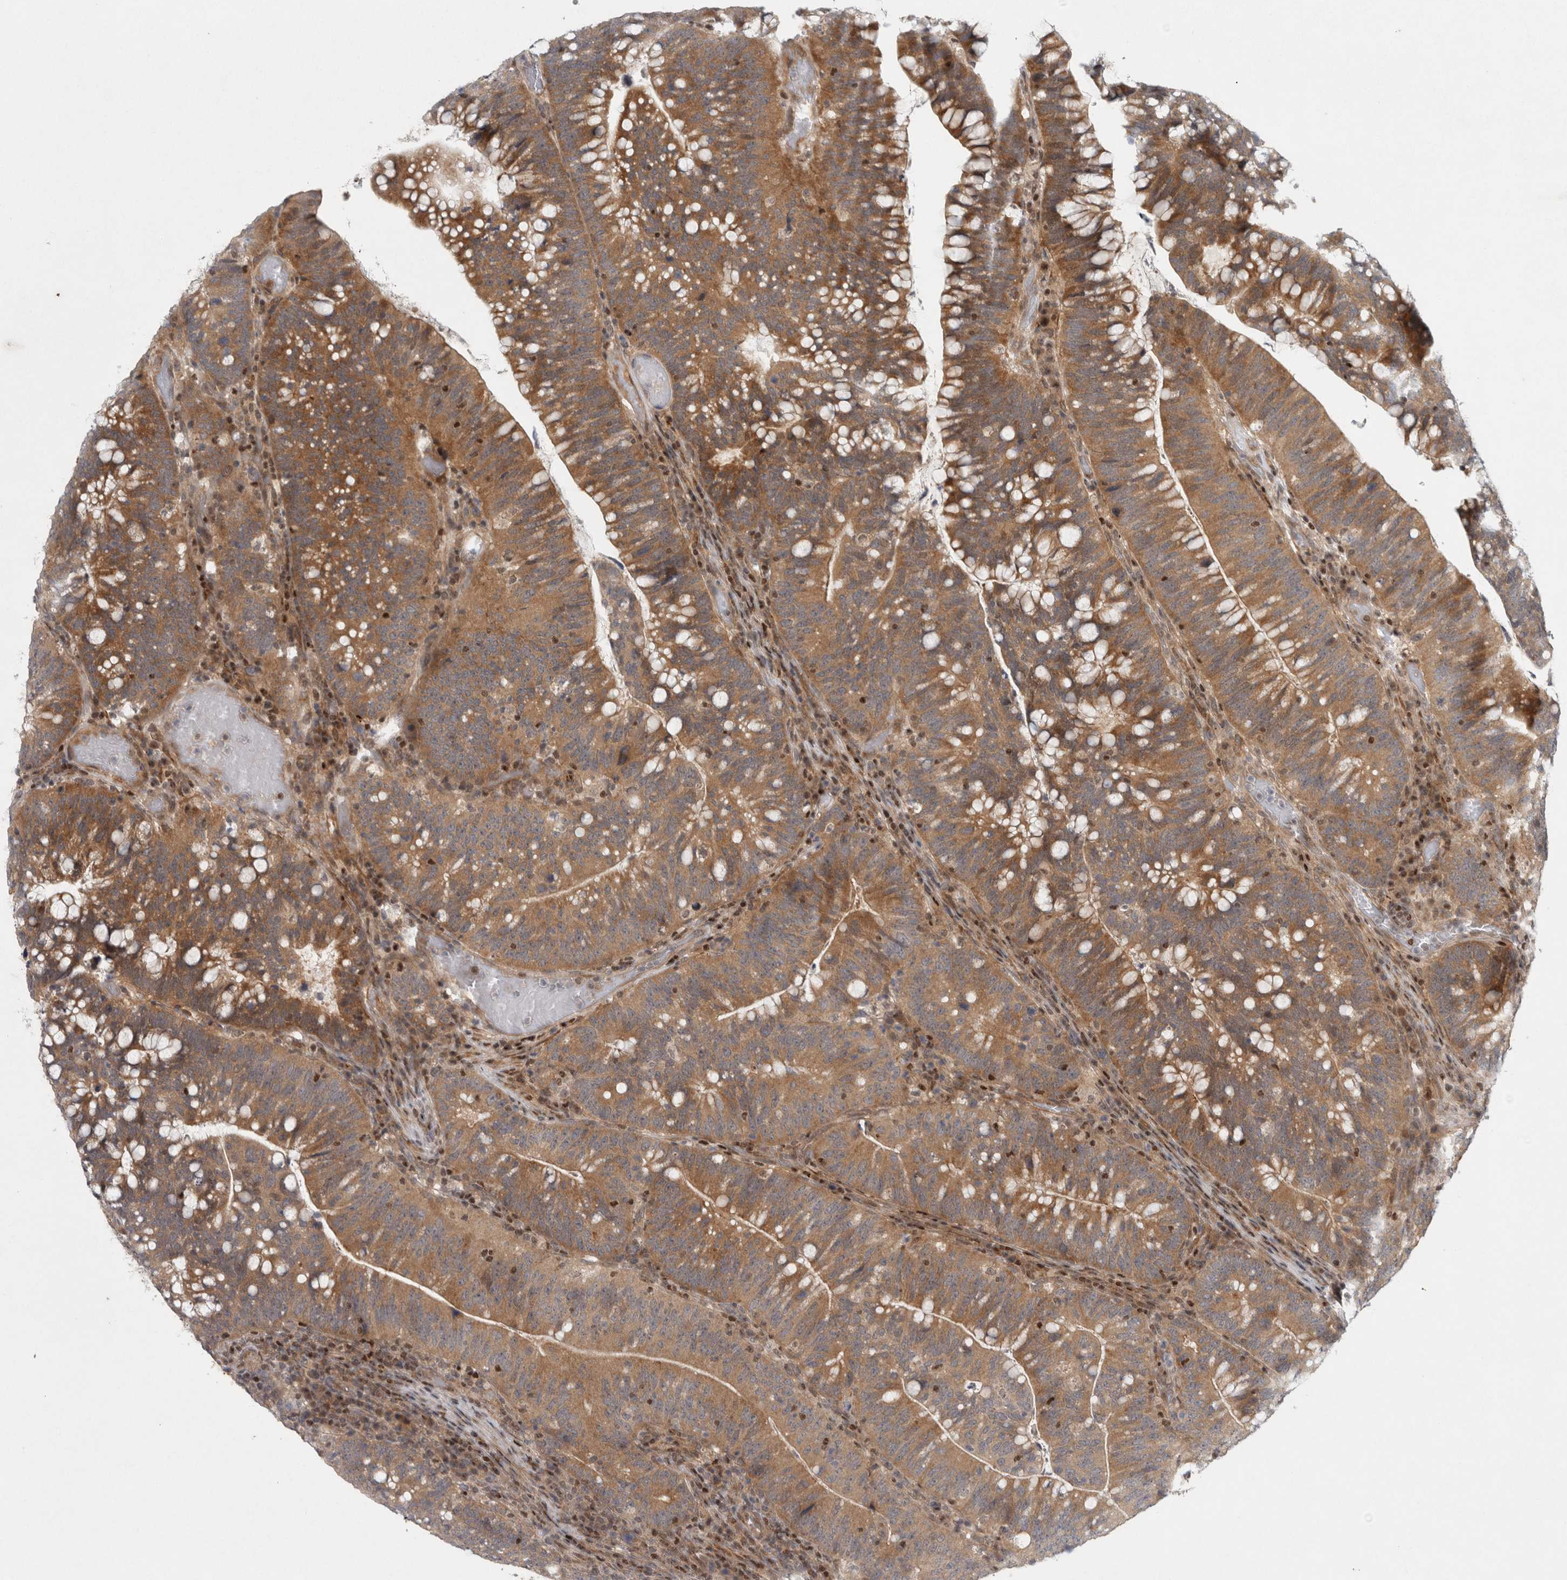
{"staining": {"intensity": "moderate", "quantity": ">75%", "location": "cytoplasmic/membranous"}, "tissue": "colorectal cancer", "cell_type": "Tumor cells", "image_type": "cancer", "snomed": [{"axis": "morphology", "description": "Adenocarcinoma, NOS"}, {"axis": "topography", "description": "Colon"}], "caption": "Adenocarcinoma (colorectal) stained with a protein marker demonstrates moderate staining in tumor cells.", "gene": "KDM8", "patient": {"sex": "female", "age": 66}}